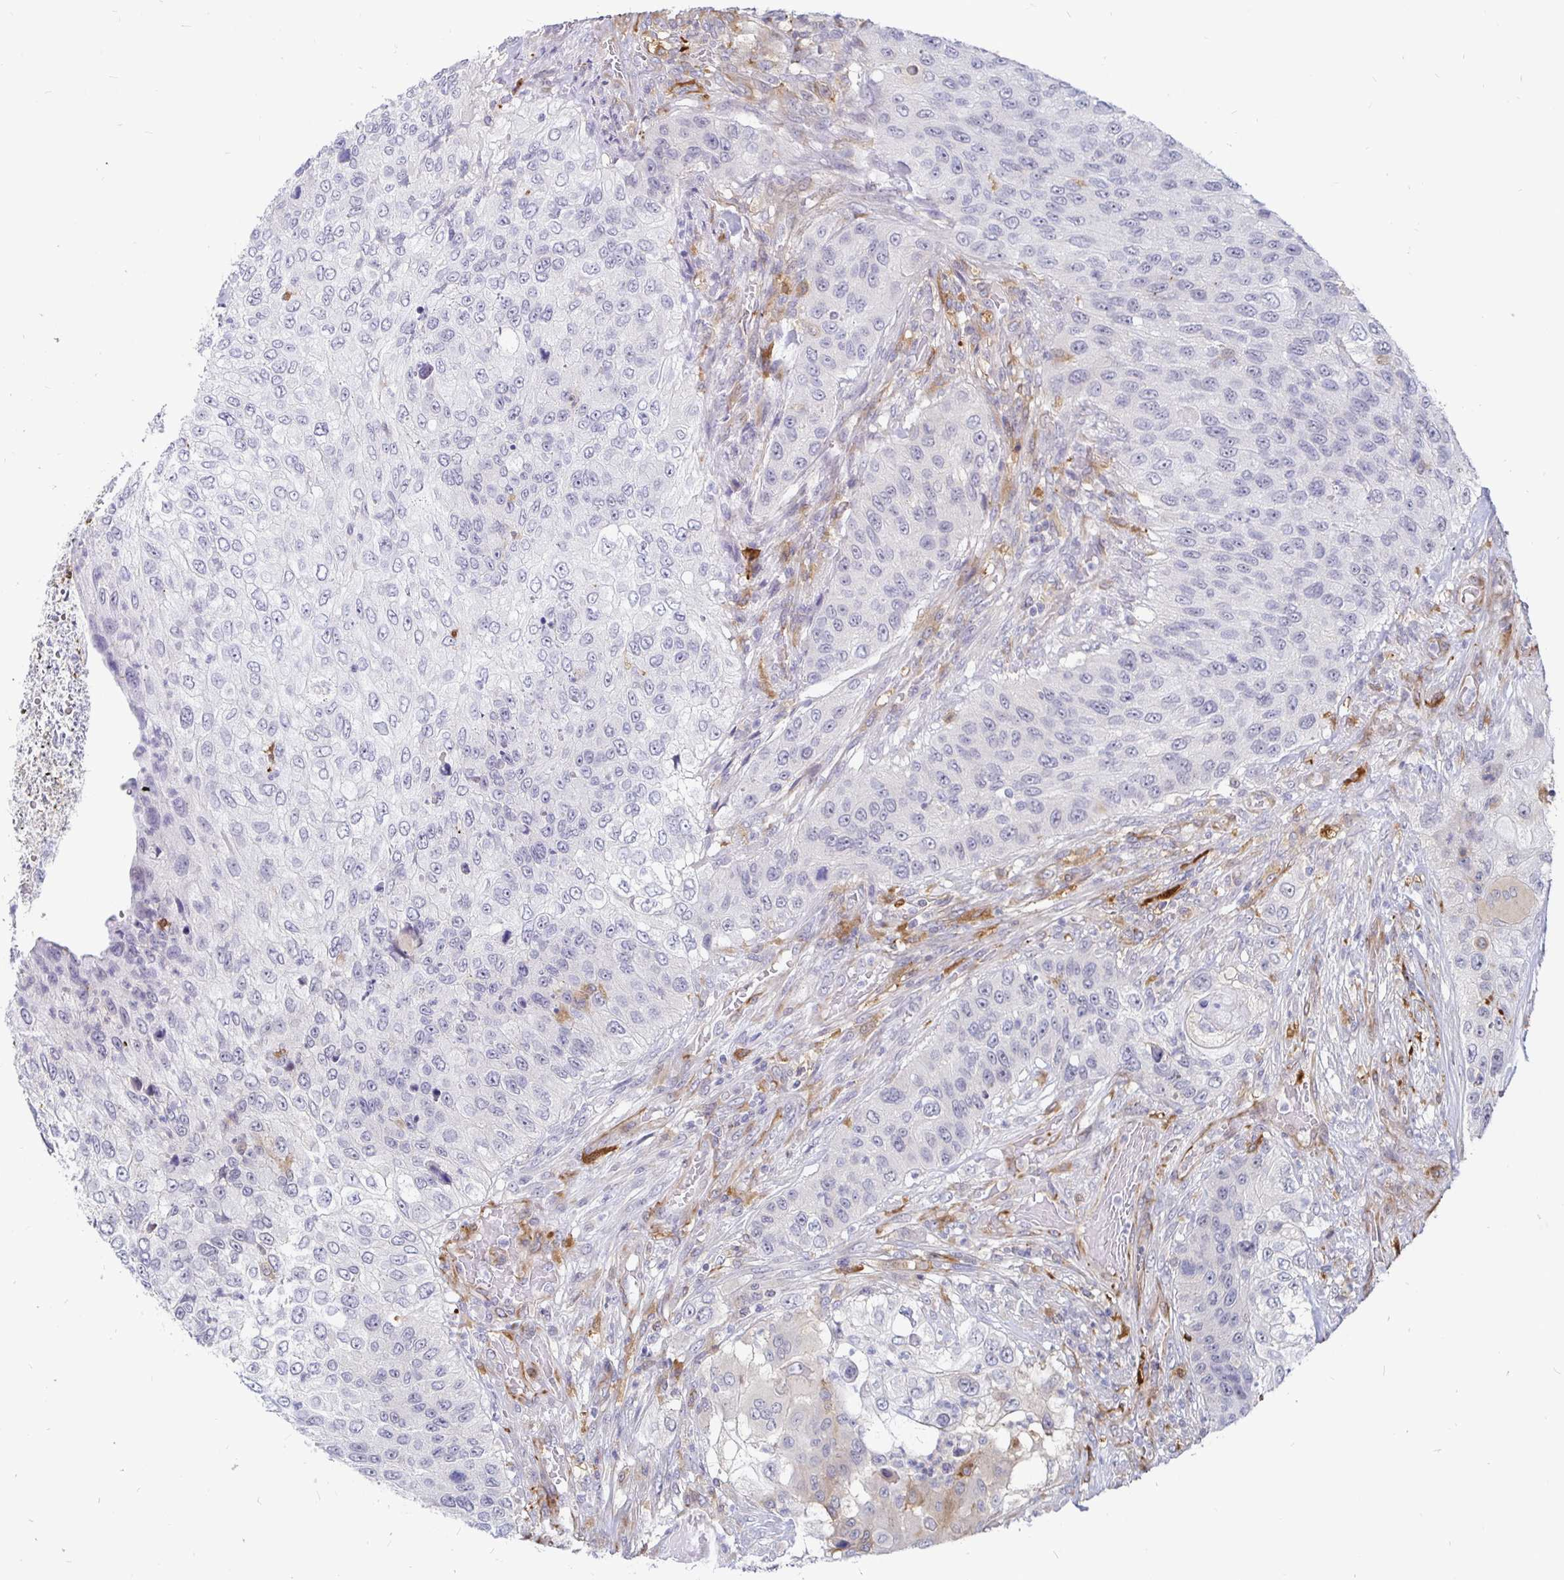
{"staining": {"intensity": "negative", "quantity": "none", "location": "none"}, "tissue": "urothelial cancer", "cell_type": "Tumor cells", "image_type": "cancer", "snomed": [{"axis": "morphology", "description": "Urothelial carcinoma, High grade"}, {"axis": "topography", "description": "Urinary bladder"}], "caption": "Immunohistochemistry (IHC) photomicrograph of human urothelial cancer stained for a protein (brown), which demonstrates no staining in tumor cells.", "gene": "CCDC85A", "patient": {"sex": "female", "age": 60}}